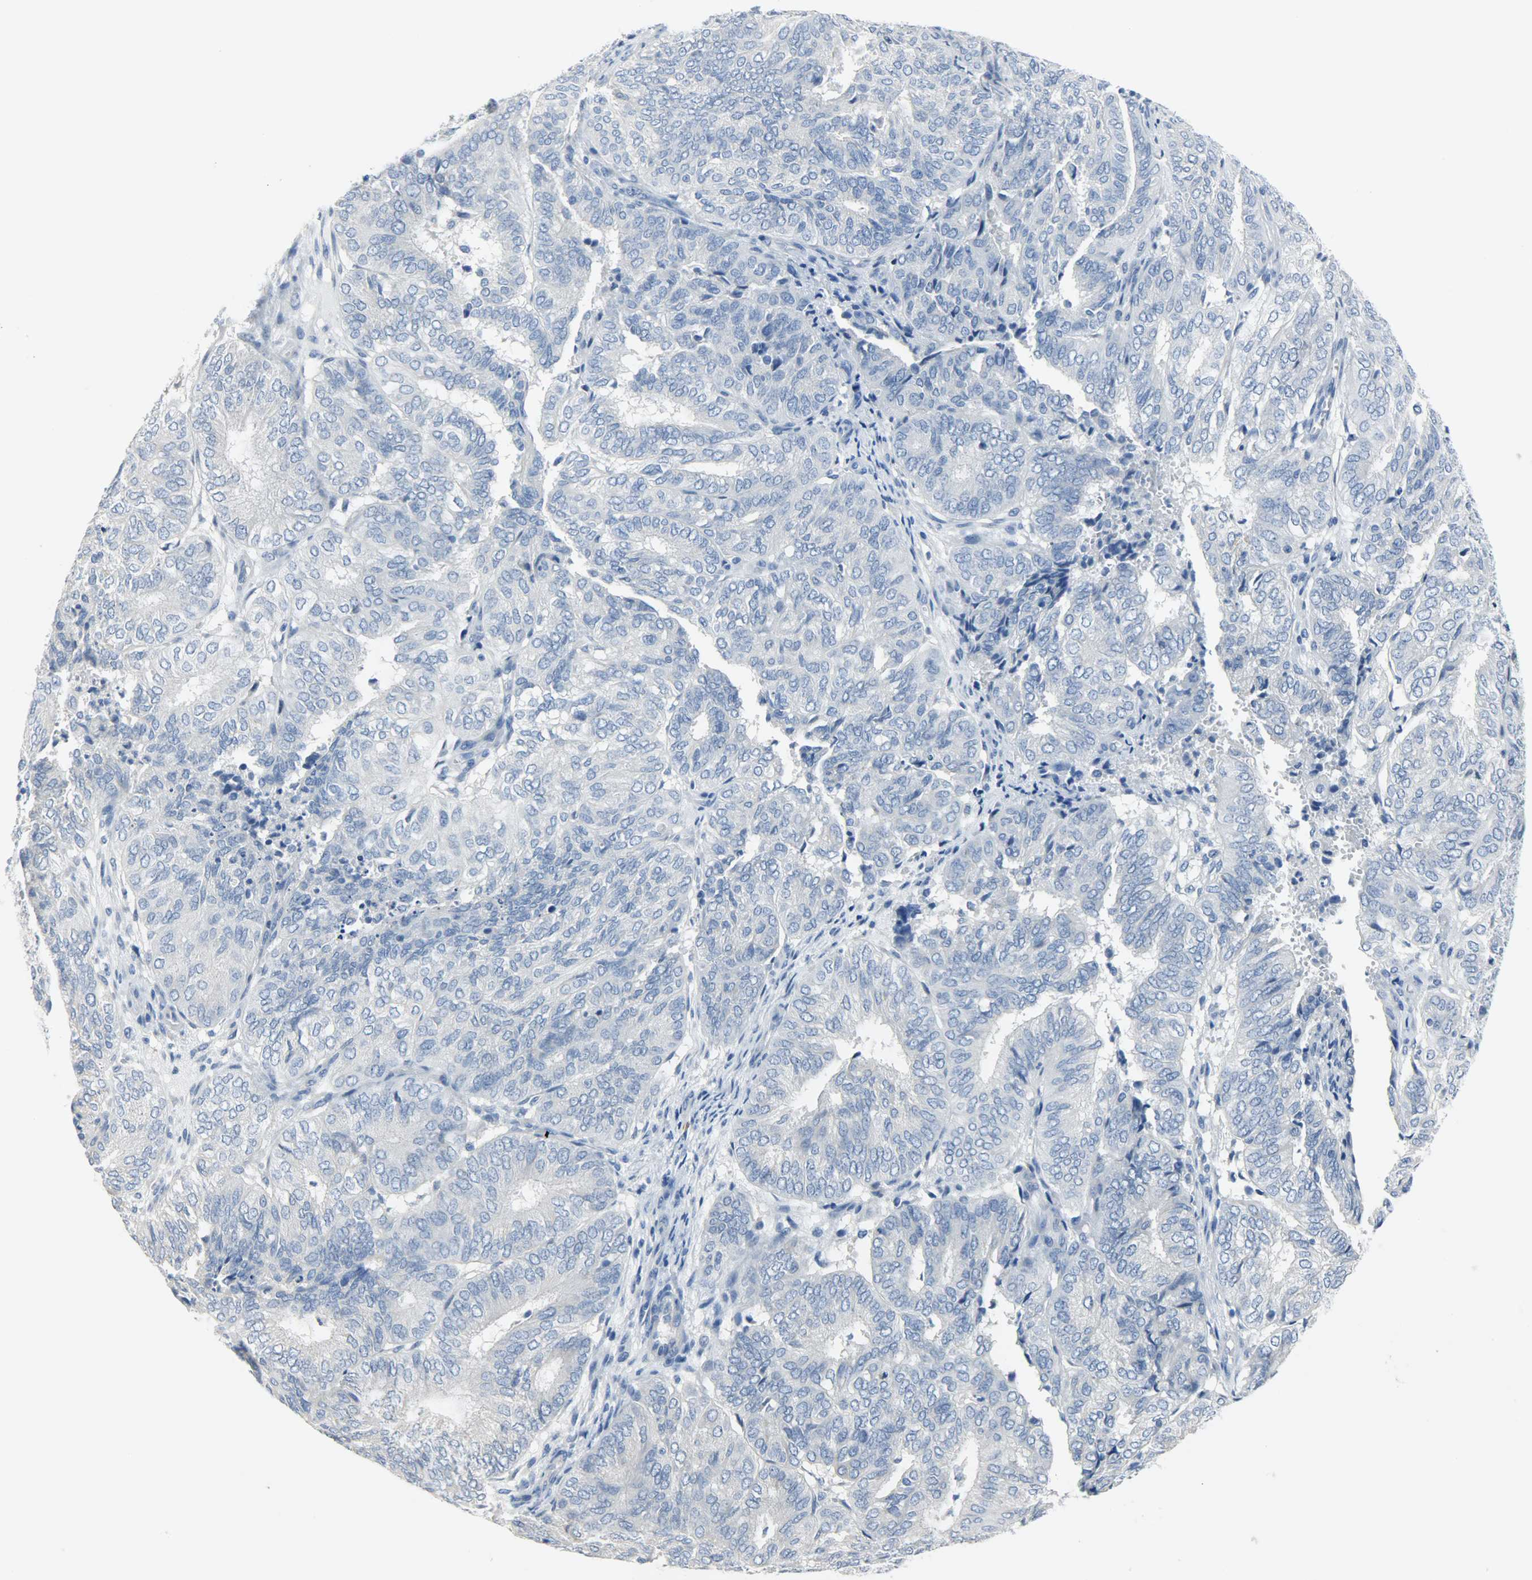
{"staining": {"intensity": "negative", "quantity": "none", "location": "none"}, "tissue": "endometrial cancer", "cell_type": "Tumor cells", "image_type": "cancer", "snomed": [{"axis": "morphology", "description": "Adenocarcinoma, NOS"}, {"axis": "topography", "description": "Uterus"}], "caption": "The photomicrograph displays no staining of tumor cells in endometrial adenocarcinoma.", "gene": "CEBPE", "patient": {"sex": "female", "age": 60}}